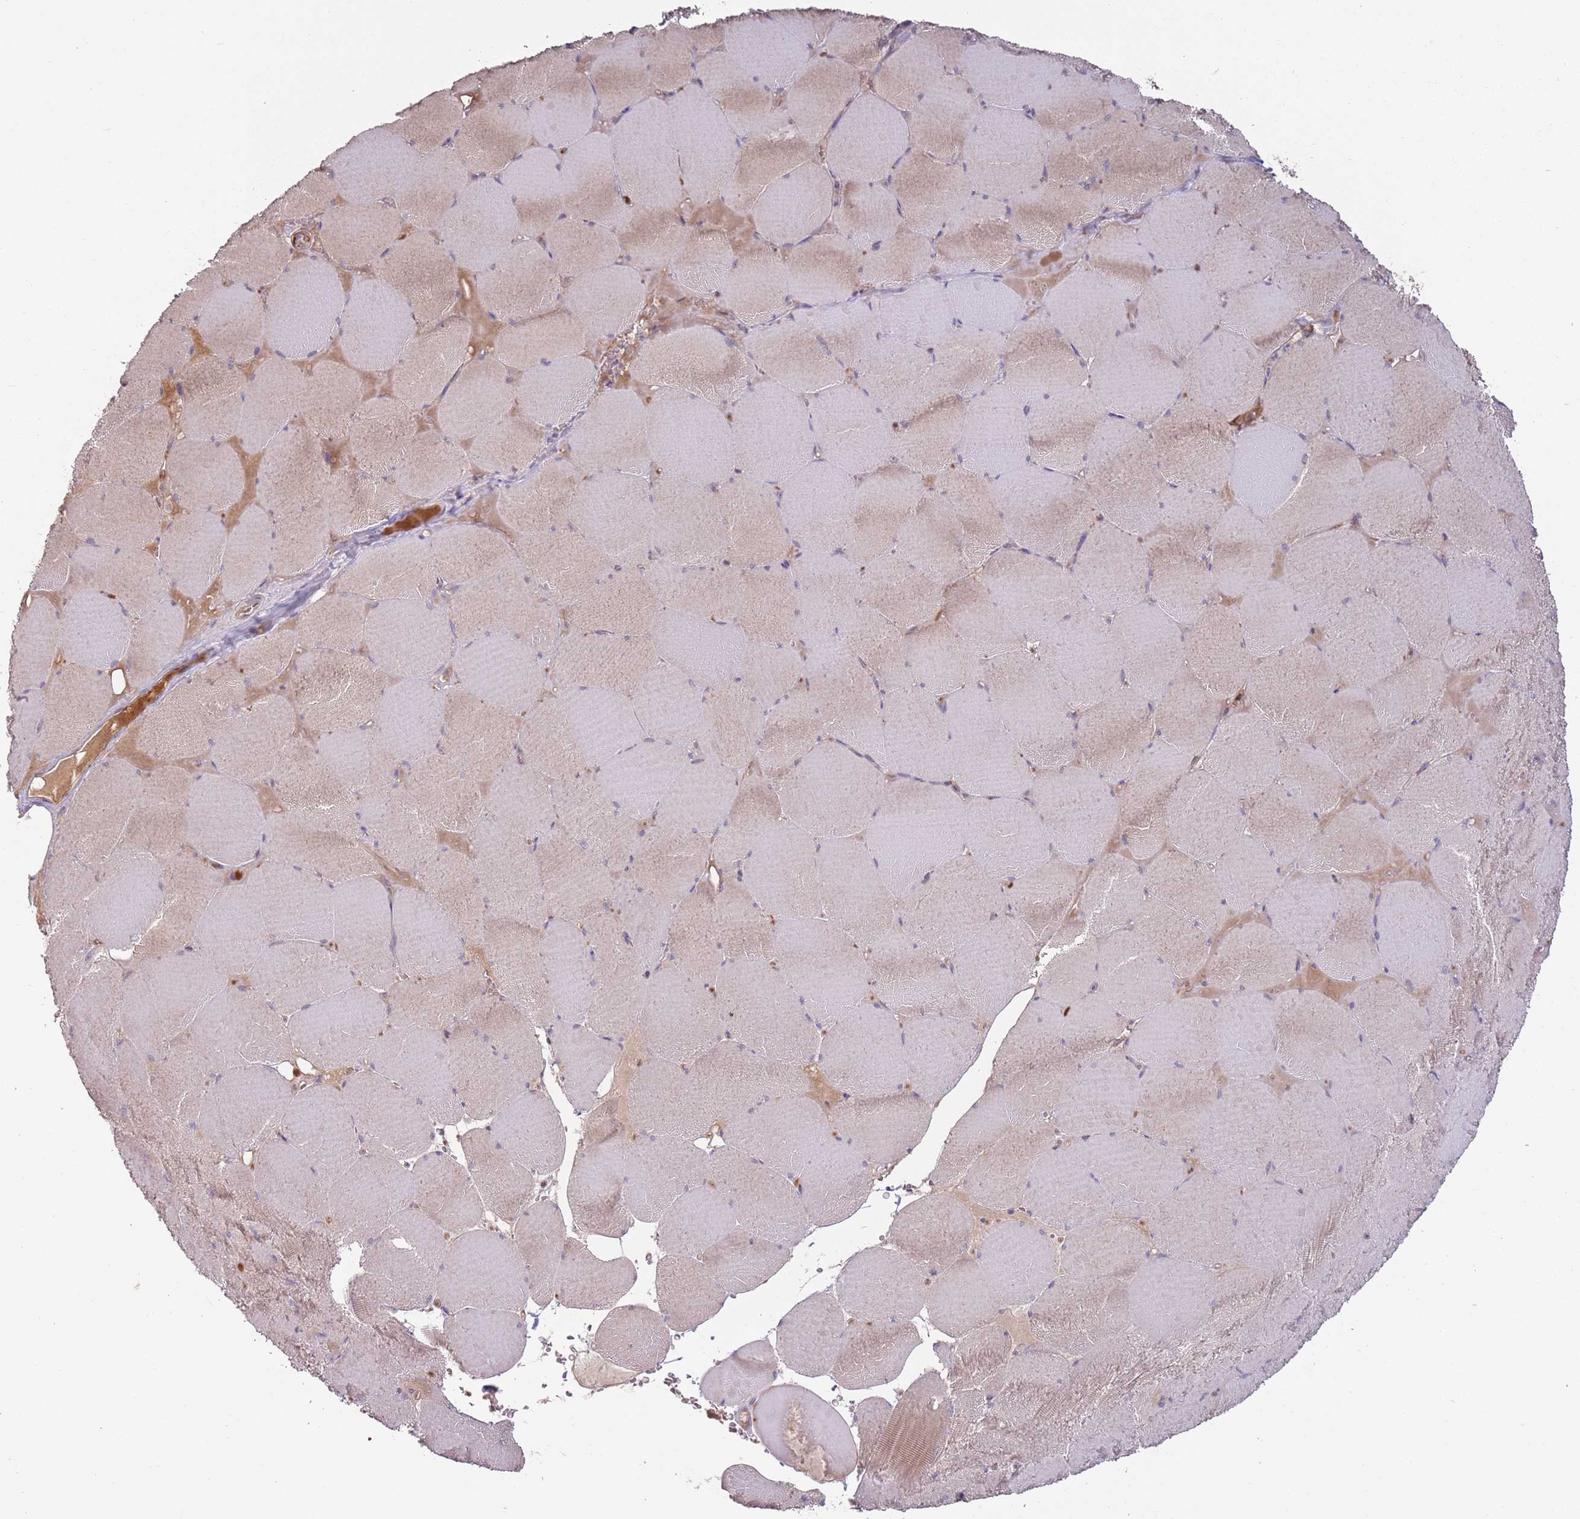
{"staining": {"intensity": "weak", "quantity": "25%-75%", "location": "cytoplasmic/membranous"}, "tissue": "skeletal muscle", "cell_type": "Myocytes", "image_type": "normal", "snomed": [{"axis": "morphology", "description": "Normal tissue, NOS"}, {"axis": "topography", "description": "Skeletal muscle"}, {"axis": "topography", "description": "Head-Neck"}], "caption": "Immunohistochemistry of unremarkable skeletal muscle shows low levels of weak cytoplasmic/membranous positivity in about 25%-75% of myocytes.", "gene": "SAV1", "patient": {"sex": "male", "age": 66}}